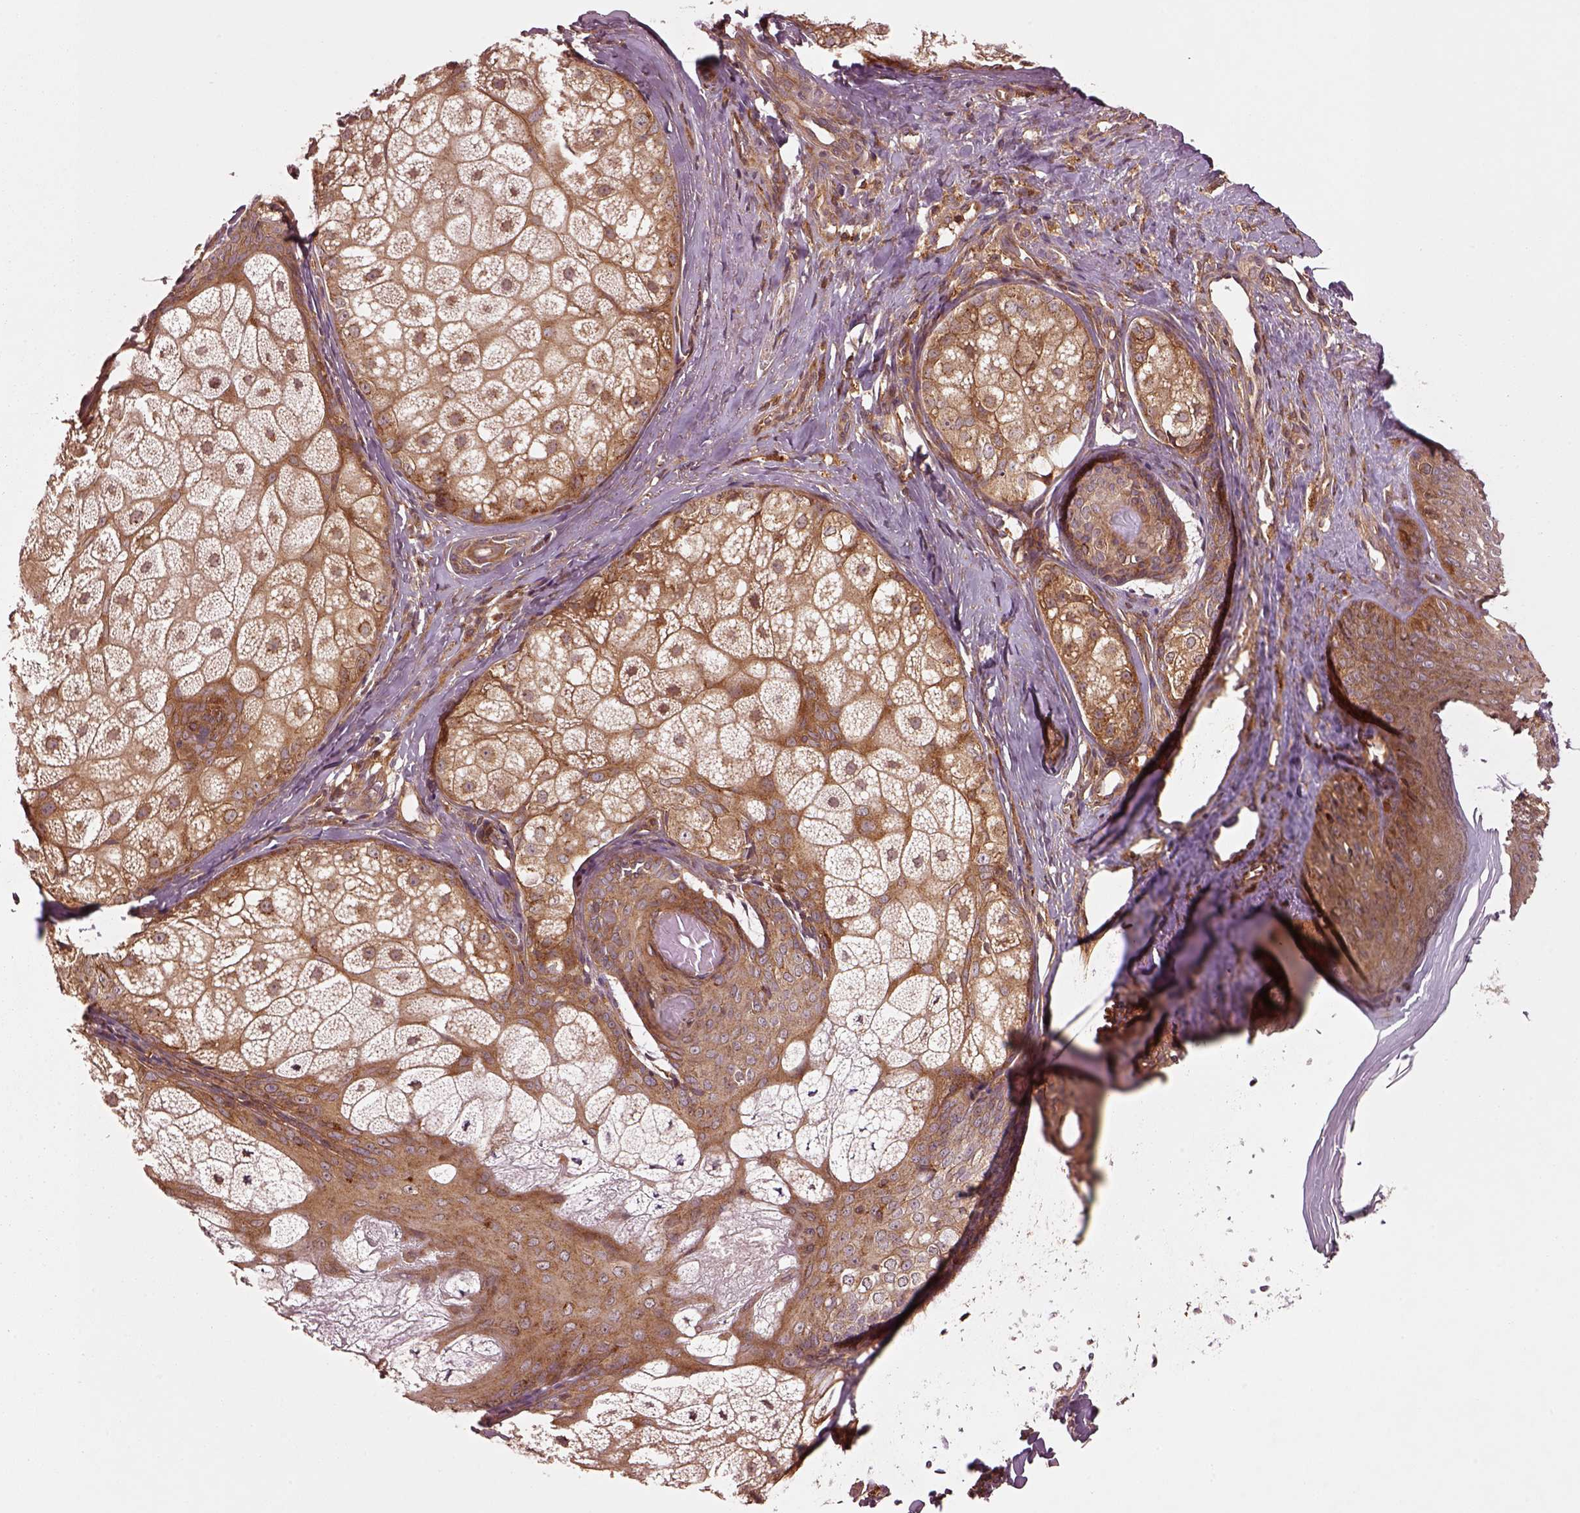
{"staining": {"intensity": "moderate", "quantity": "25%-75%", "location": "cytoplasmic/membranous"}, "tissue": "skin cancer", "cell_type": "Tumor cells", "image_type": "cancer", "snomed": [{"axis": "morphology", "description": "Basal cell carcinoma"}, {"axis": "topography", "description": "Skin"}], "caption": "Skin basal cell carcinoma stained for a protein reveals moderate cytoplasmic/membranous positivity in tumor cells. The staining is performed using DAB brown chromogen to label protein expression. The nuclei are counter-stained blue using hematoxylin.", "gene": "WASHC2A", "patient": {"sex": "male", "age": 57}}